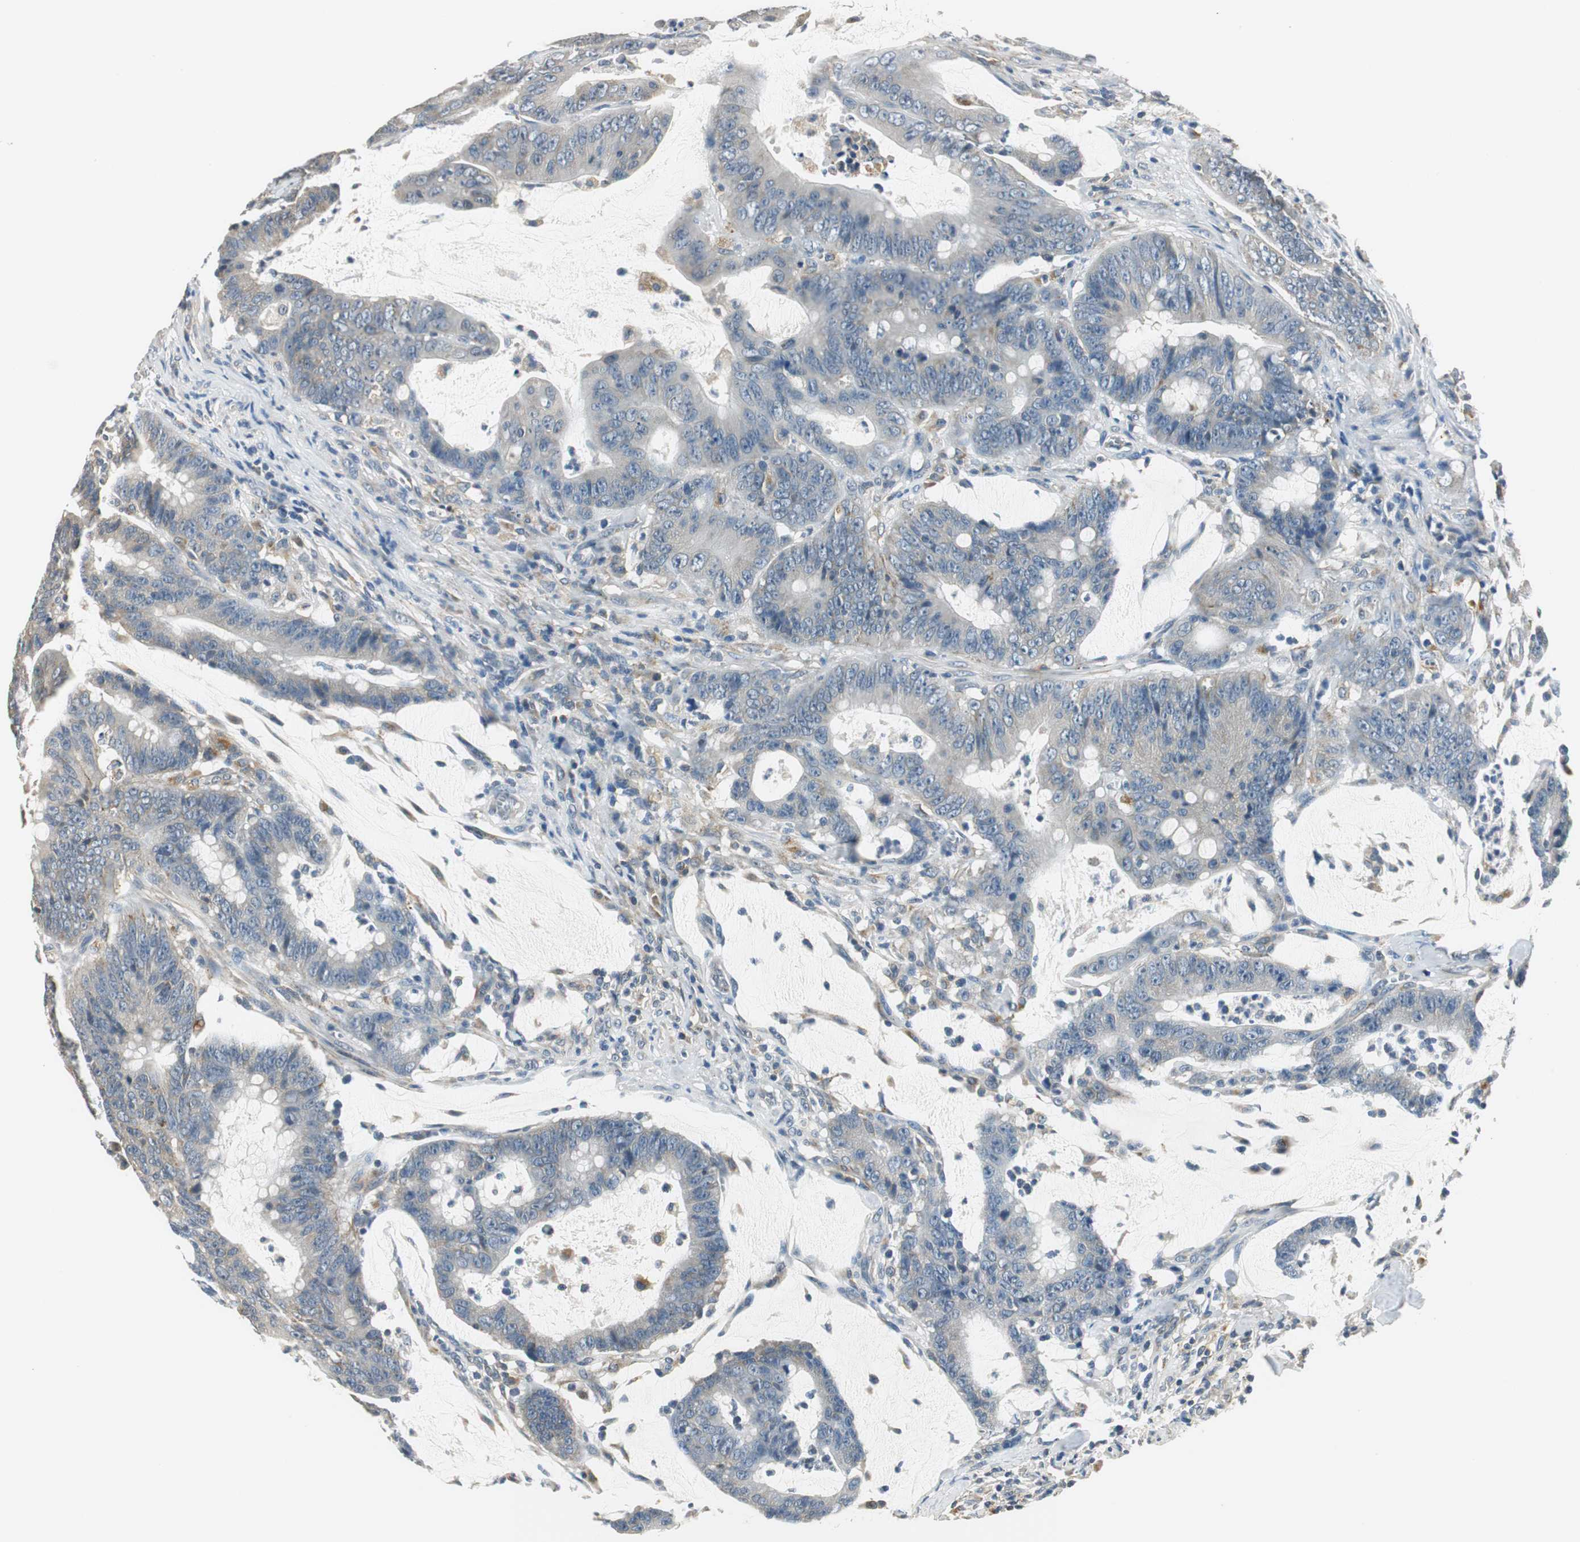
{"staining": {"intensity": "negative", "quantity": "none", "location": "none"}, "tissue": "colorectal cancer", "cell_type": "Tumor cells", "image_type": "cancer", "snomed": [{"axis": "morphology", "description": "Adenocarcinoma, NOS"}, {"axis": "topography", "description": "Colon"}], "caption": "Immunohistochemistry of colorectal cancer reveals no positivity in tumor cells.", "gene": "NIT1", "patient": {"sex": "male", "age": 45}}